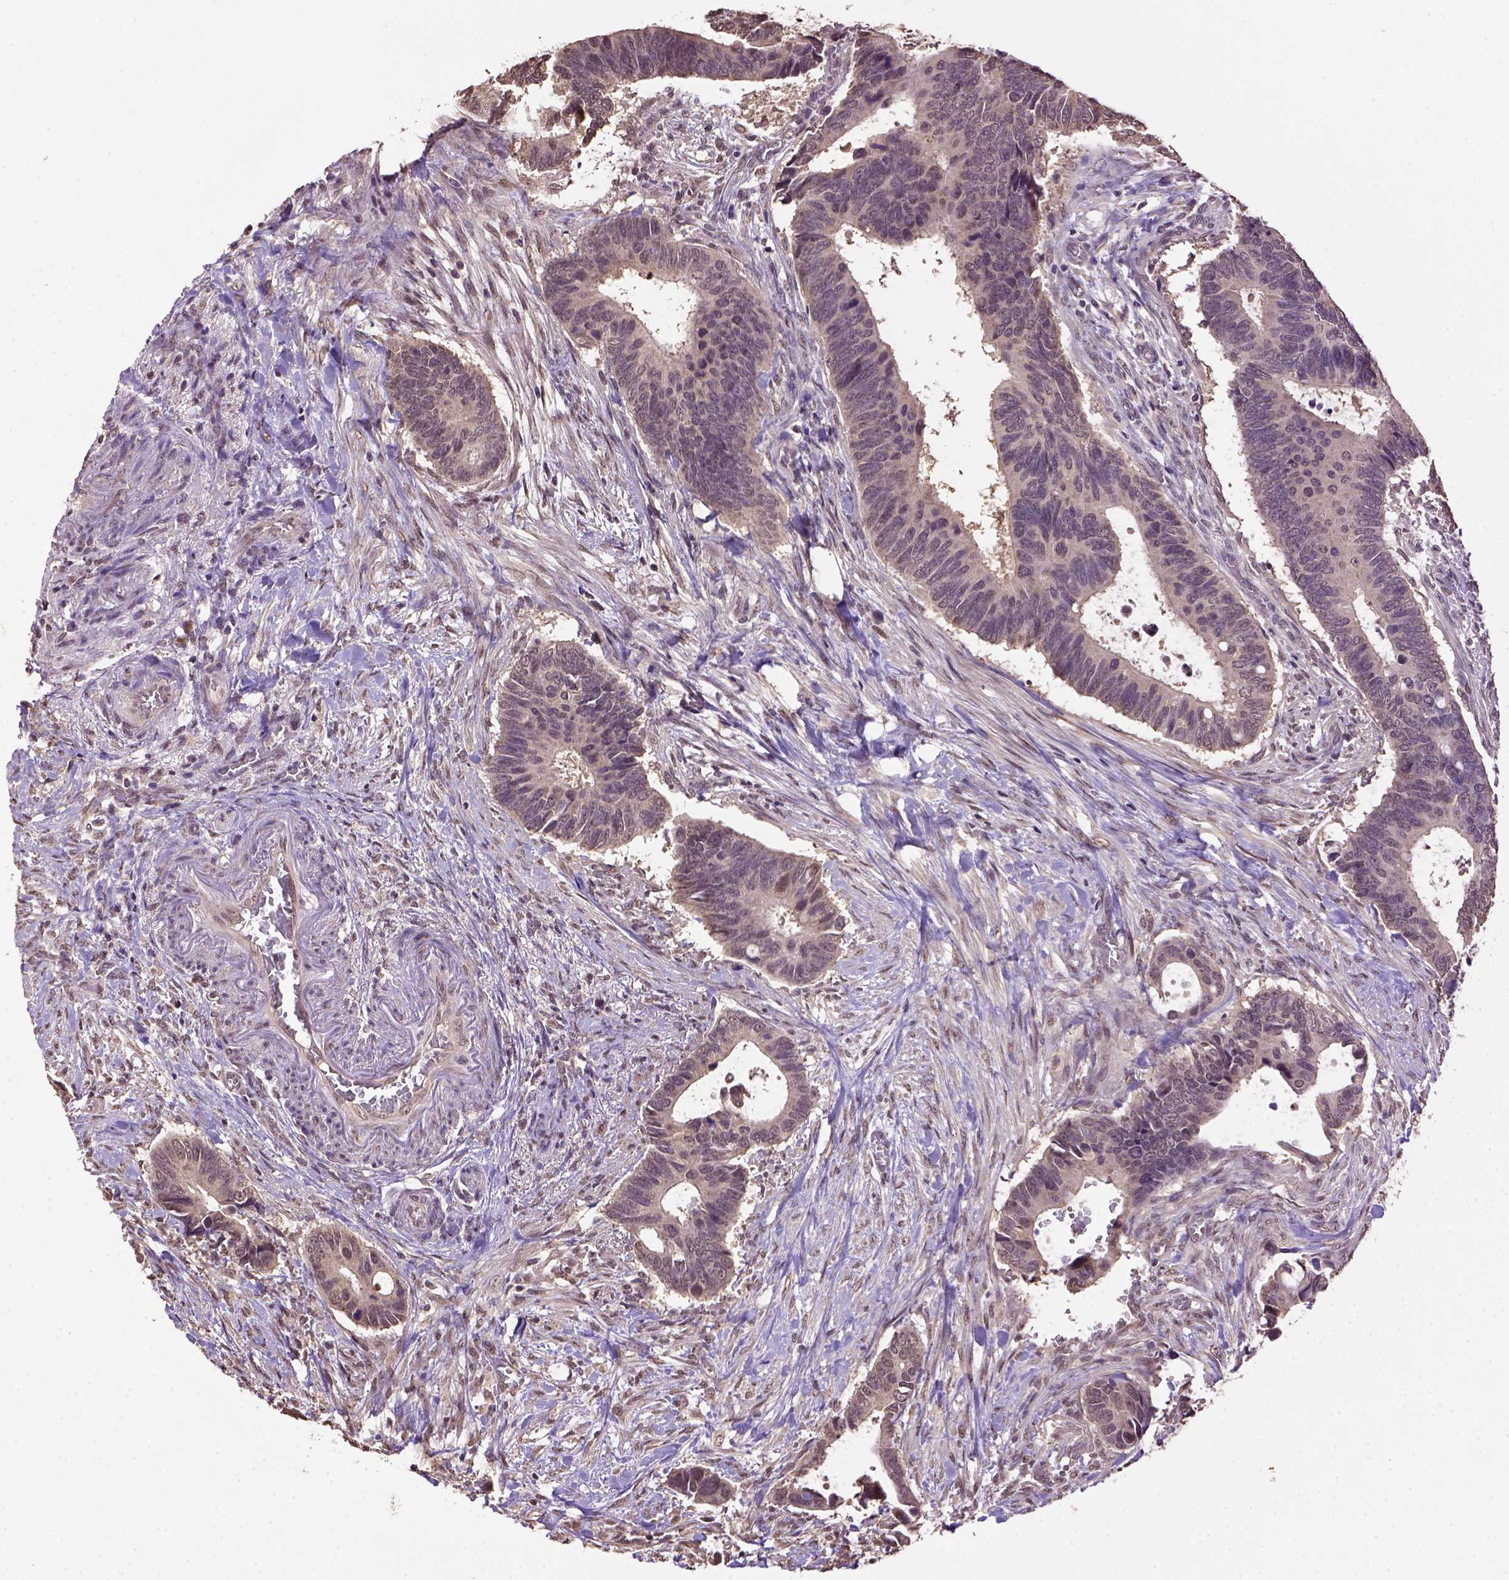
{"staining": {"intensity": "weak", "quantity": "<25%", "location": "cytoplasmic/membranous"}, "tissue": "colorectal cancer", "cell_type": "Tumor cells", "image_type": "cancer", "snomed": [{"axis": "morphology", "description": "Adenocarcinoma, NOS"}, {"axis": "topography", "description": "Colon"}], "caption": "DAB immunohistochemical staining of human colorectal cancer (adenocarcinoma) reveals no significant expression in tumor cells. The staining is performed using DAB brown chromogen with nuclei counter-stained in using hematoxylin.", "gene": "WDR17", "patient": {"sex": "male", "age": 49}}